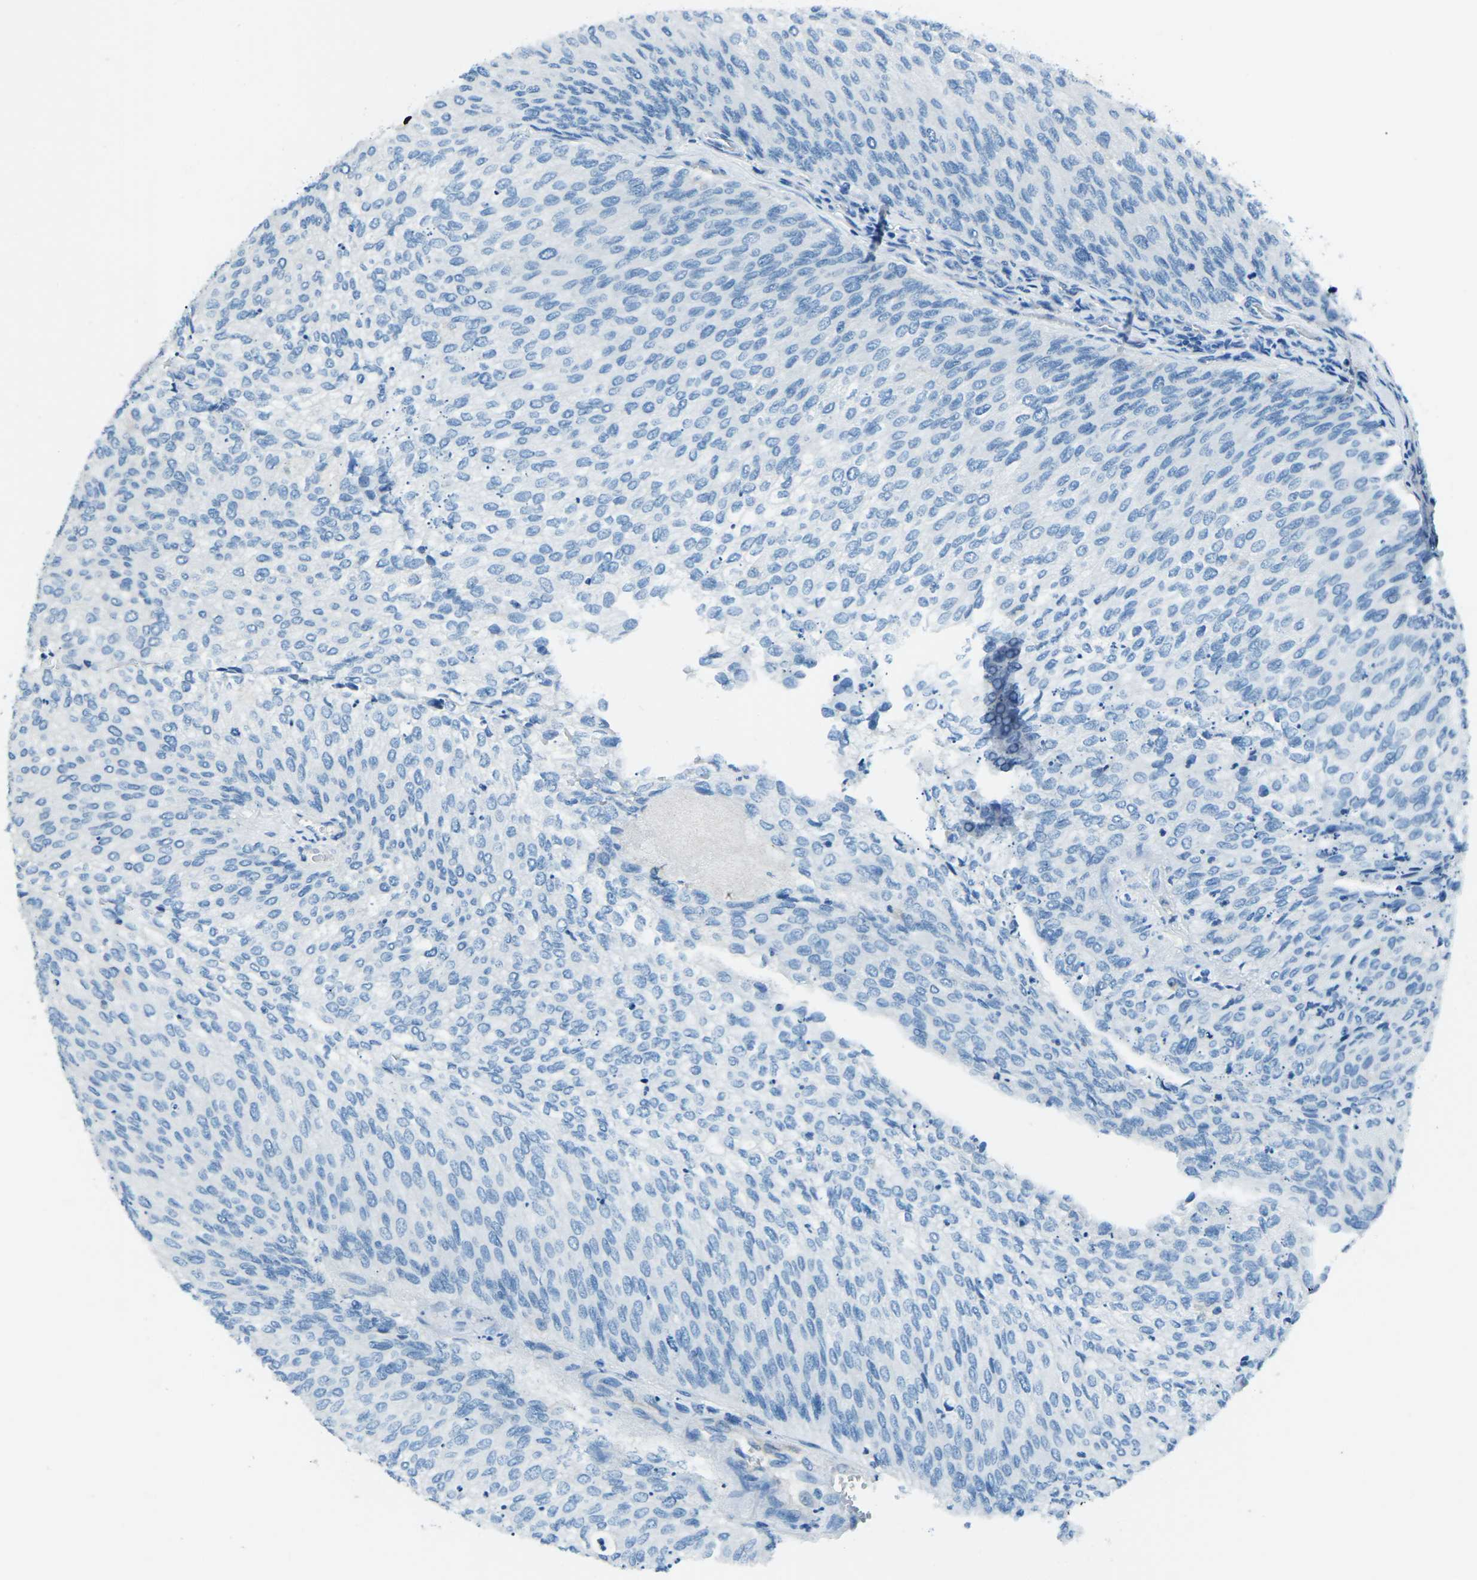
{"staining": {"intensity": "negative", "quantity": "none", "location": "none"}, "tissue": "urothelial cancer", "cell_type": "Tumor cells", "image_type": "cancer", "snomed": [{"axis": "morphology", "description": "Urothelial carcinoma, Low grade"}, {"axis": "topography", "description": "Urinary bladder"}], "caption": "DAB (3,3'-diaminobenzidine) immunohistochemical staining of human urothelial cancer displays no significant expression in tumor cells.", "gene": "CD1D", "patient": {"sex": "female", "age": 79}}